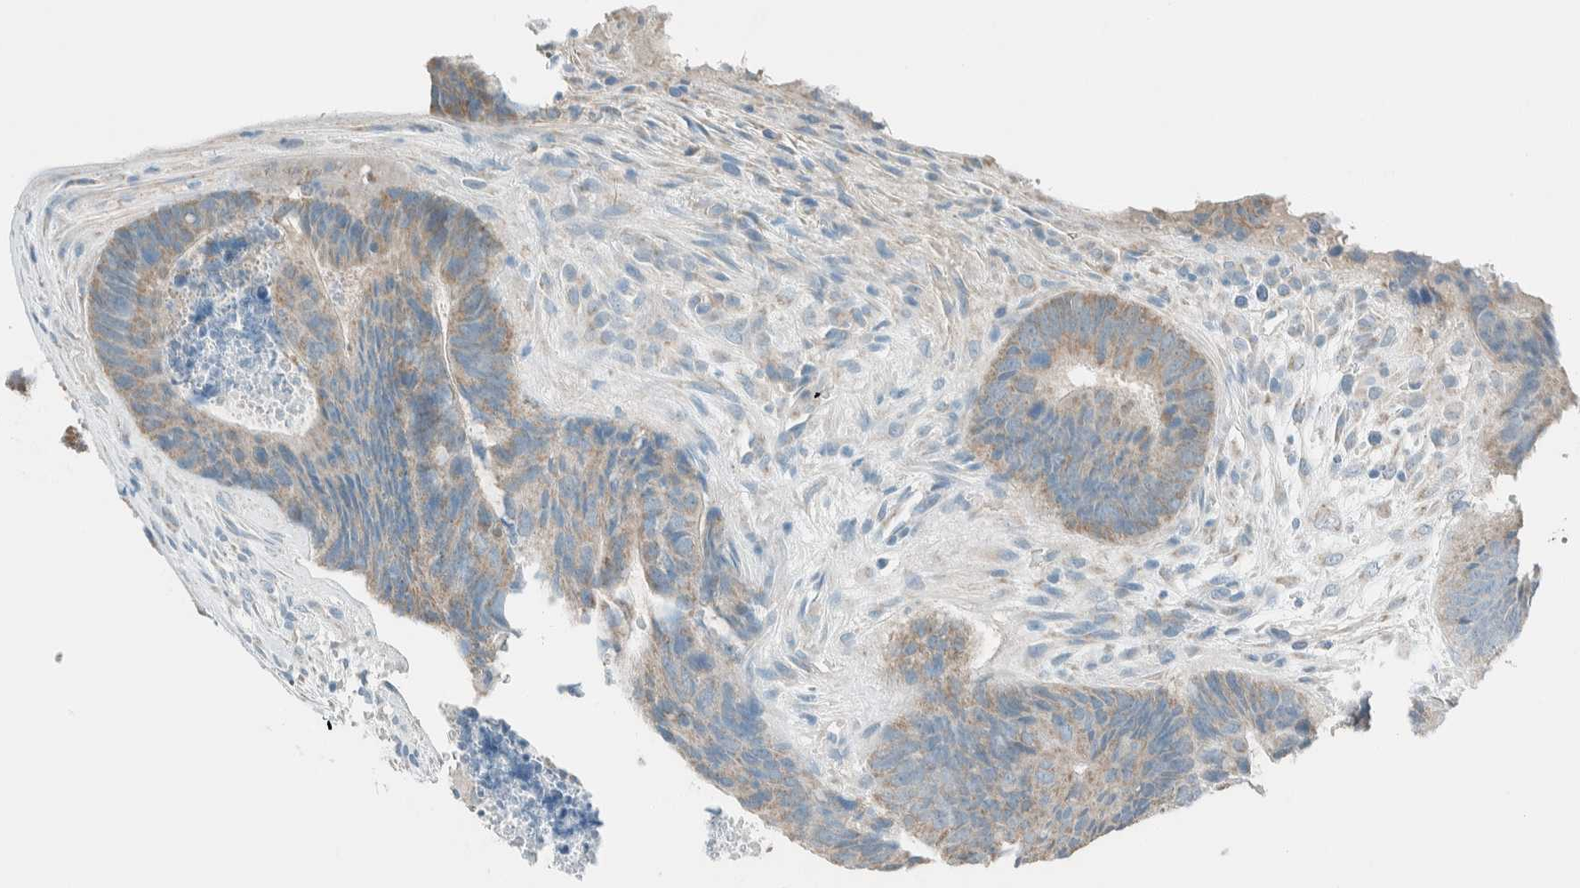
{"staining": {"intensity": "weak", "quantity": "25%-75%", "location": "cytoplasmic/membranous"}, "tissue": "colorectal cancer", "cell_type": "Tumor cells", "image_type": "cancer", "snomed": [{"axis": "morphology", "description": "Adenocarcinoma, NOS"}, {"axis": "topography", "description": "Colon"}], "caption": "Human colorectal cancer stained with a protein marker exhibits weak staining in tumor cells.", "gene": "ALDH7A1", "patient": {"sex": "male", "age": 56}}